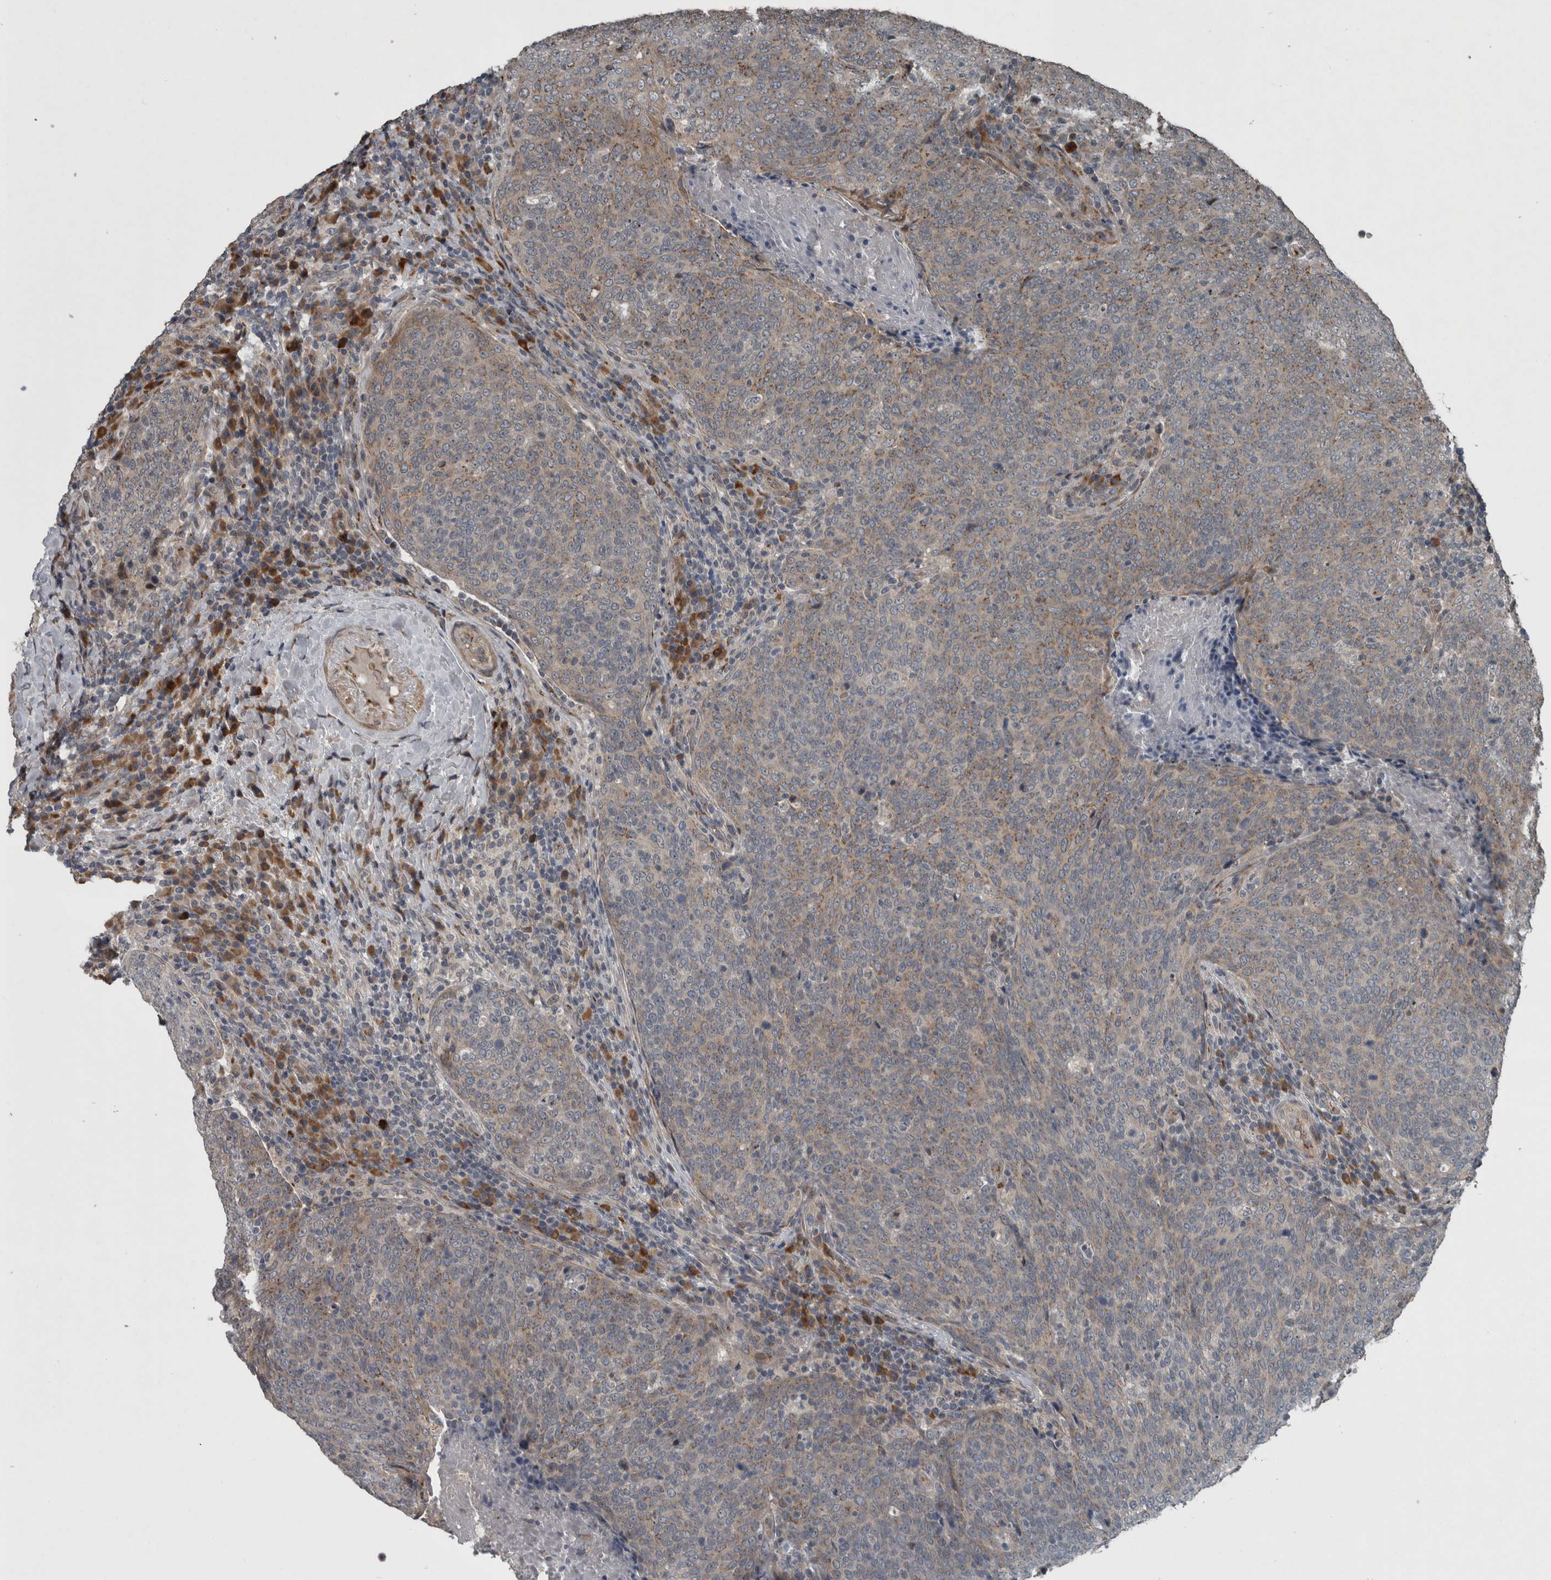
{"staining": {"intensity": "weak", "quantity": ">75%", "location": "cytoplasmic/membranous"}, "tissue": "head and neck cancer", "cell_type": "Tumor cells", "image_type": "cancer", "snomed": [{"axis": "morphology", "description": "Squamous cell carcinoma, NOS"}, {"axis": "morphology", "description": "Squamous cell carcinoma, metastatic, NOS"}, {"axis": "topography", "description": "Lymph node"}, {"axis": "topography", "description": "Head-Neck"}], "caption": "An image showing weak cytoplasmic/membranous staining in about >75% of tumor cells in head and neck metastatic squamous cell carcinoma, as visualized by brown immunohistochemical staining.", "gene": "ZNF345", "patient": {"sex": "male", "age": 62}}